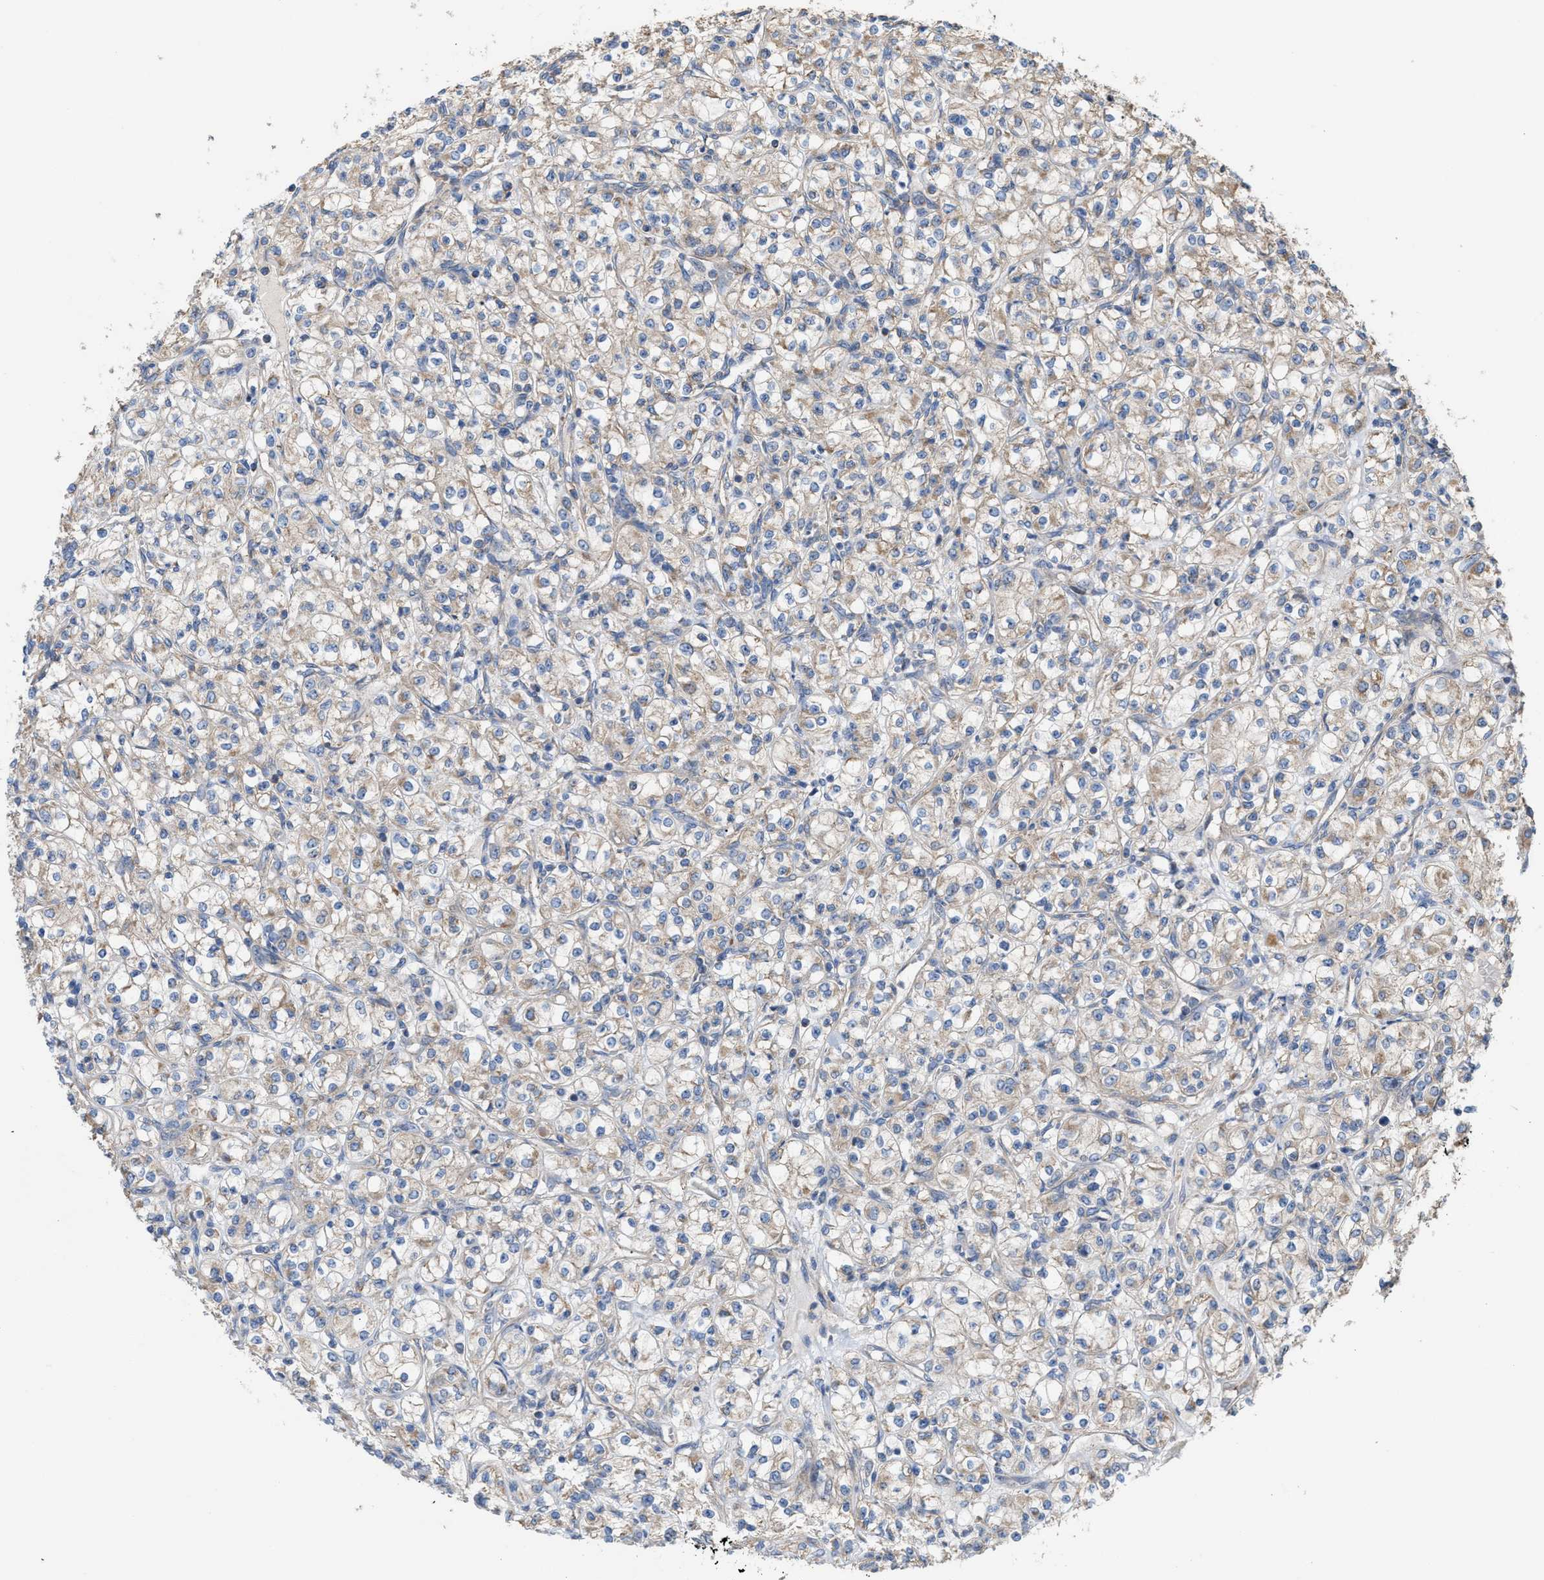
{"staining": {"intensity": "weak", "quantity": "<25%", "location": "cytoplasmic/membranous"}, "tissue": "renal cancer", "cell_type": "Tumor cells", "image_type": "cancer", "snomed": [{"axis": "morphology", "description": "Adenocarcinoma, NOS"}, {"axis": "topography", "description": "Kidney"}], "caption": "Immunohistochemistry histopathology image of human adenocarcinoma (renal) stained for a protein (brown), which demonstrates no staining in tumor cells.", "gene": "OXSM", "patient": {"sex": "male", "age": 77}}